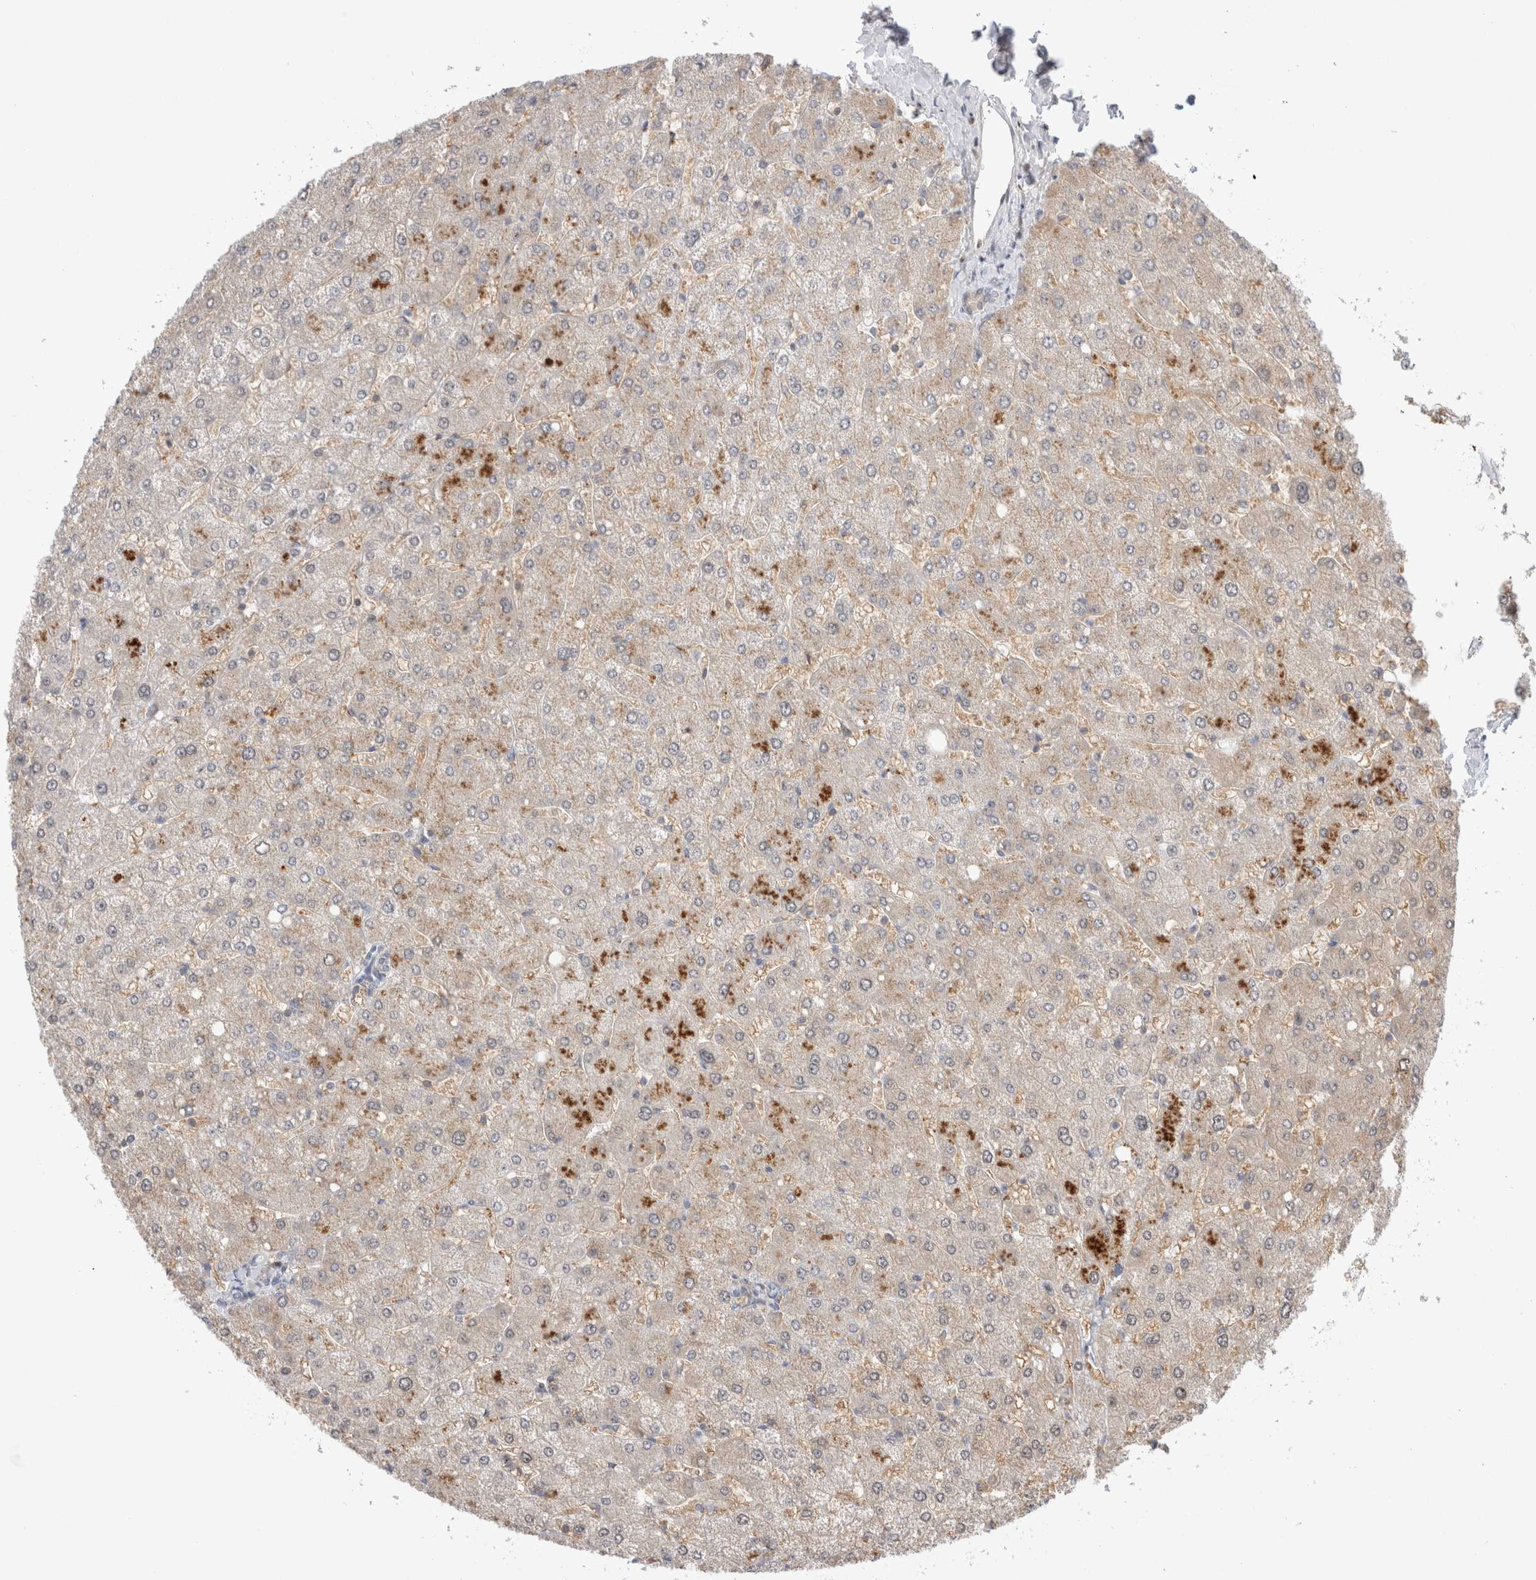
{"staining": {"intensity": "negative", "quantity": "none", "location": "none"}, "tissue": "liver", "cell_type": "Cholangiocytes", "image_type": "normal", "snomed": [{"axis": "morphology", "description": "Normal tissue, NOS"}, {"axis": "topography", "description": "Liver"}], "caption": "An immunohistochemistry (IHC) histopathology image of benign liver is shown. There is no staining in cholangiocytes of liver. The staining was performed using DAB (3,3'-diaminobenzidine) to visualize the protein expression in brown, while the nuclei were stained in blue with hematoxylin (Magnification: 20x).", "gene": "CERS5", "patient": {"sex": "male", "age": 55}}